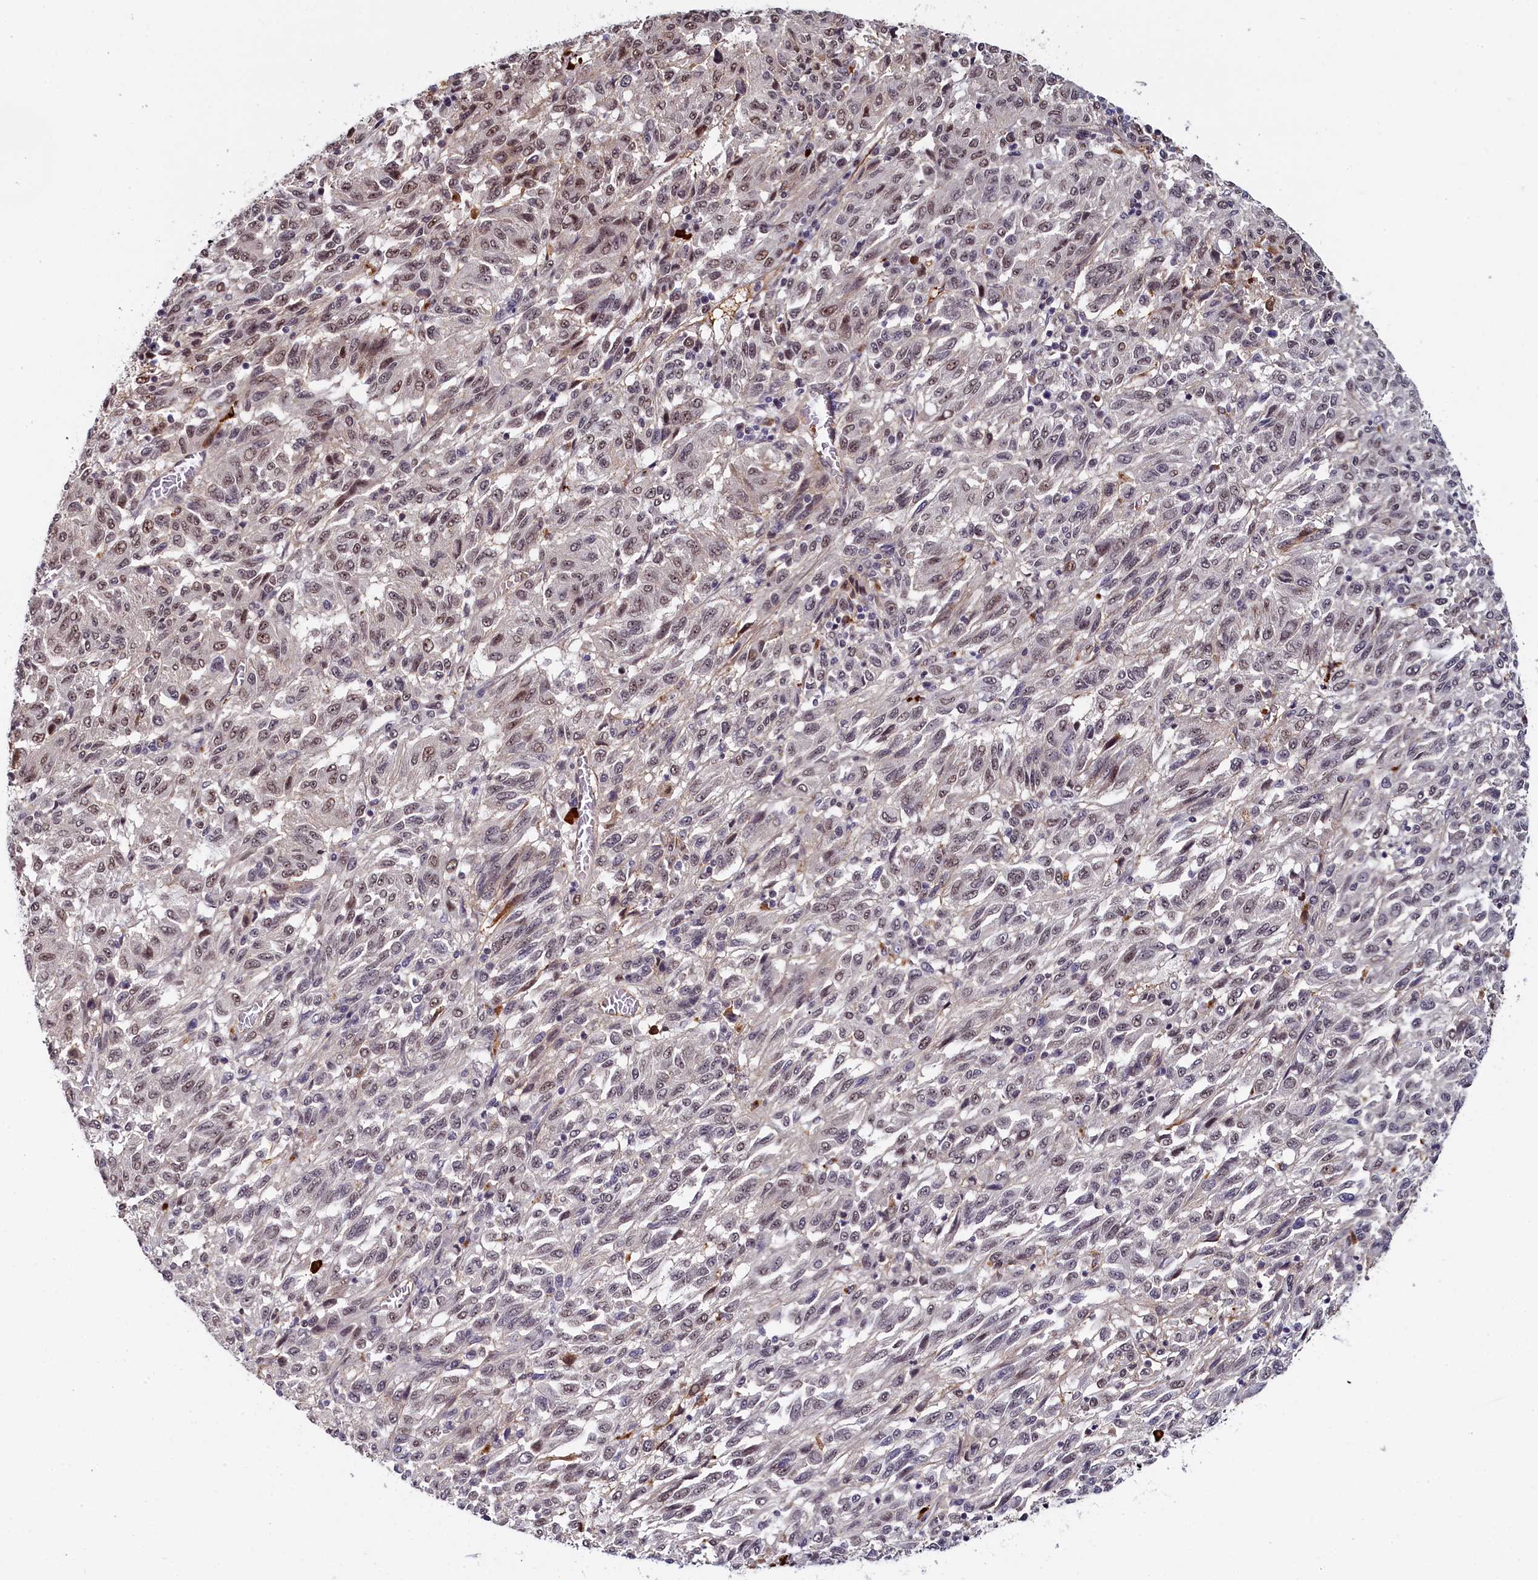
{"staining": {"intensity": "moderate", "quantity": ">75%", "location": "nuclear"}, "tissue": "melanoma", "cell_type": "Tumor cells", "image_type": "cancer", "snomed": [{"axis": "morphology", "description": "Malignant melanoma, Metastatic site"}, {"axis": "topography", "description": "Lung"}], "caption": "Tumor cells exhibit medium levels of moderate nuclear positivity in approximately >75% of cells in human malignant melanoma (metastatic site).", "gene": "INTS14", "patient": {"sex": "male", "age": 64}}